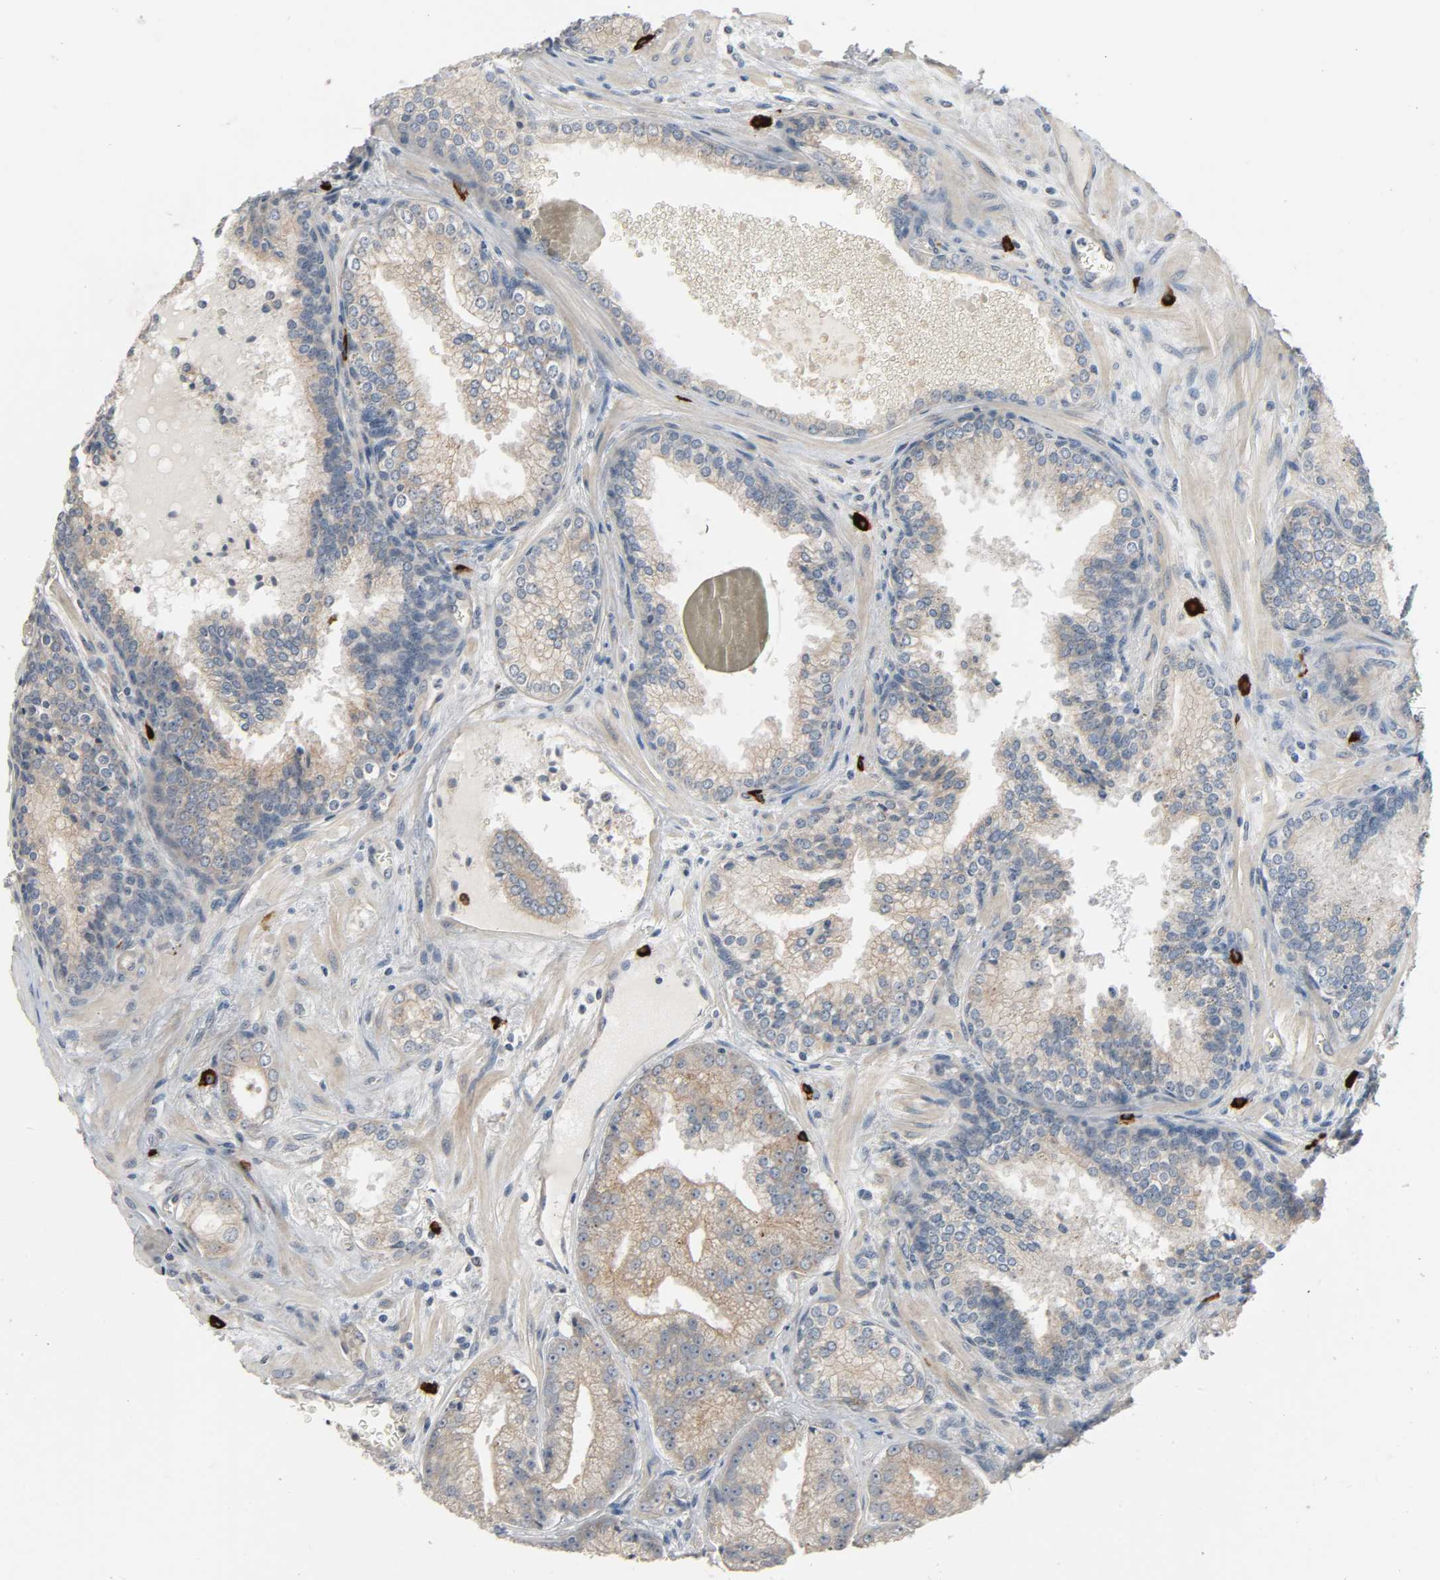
{"staining": {"intensity": "weak", "quantity": ">75%", "location": "cytoplasmic/membranous"}, "tissue": "prostate cancer", "cell_type": "Tumor cells", "image_type": "cancer", "snomed": [{"axis": "morphology", "description": "Adenocarcinoma, Low grade"}, {"axis": "topography", "description": "Prostate"}], "caption": "The image shows staining of prostate cancer, revealing weak cytoplasmic/membranous protein expression (brown color) within tumor cells.", "gene": "LIMCH1", "patient": {"sex": "male", "age": 60}}